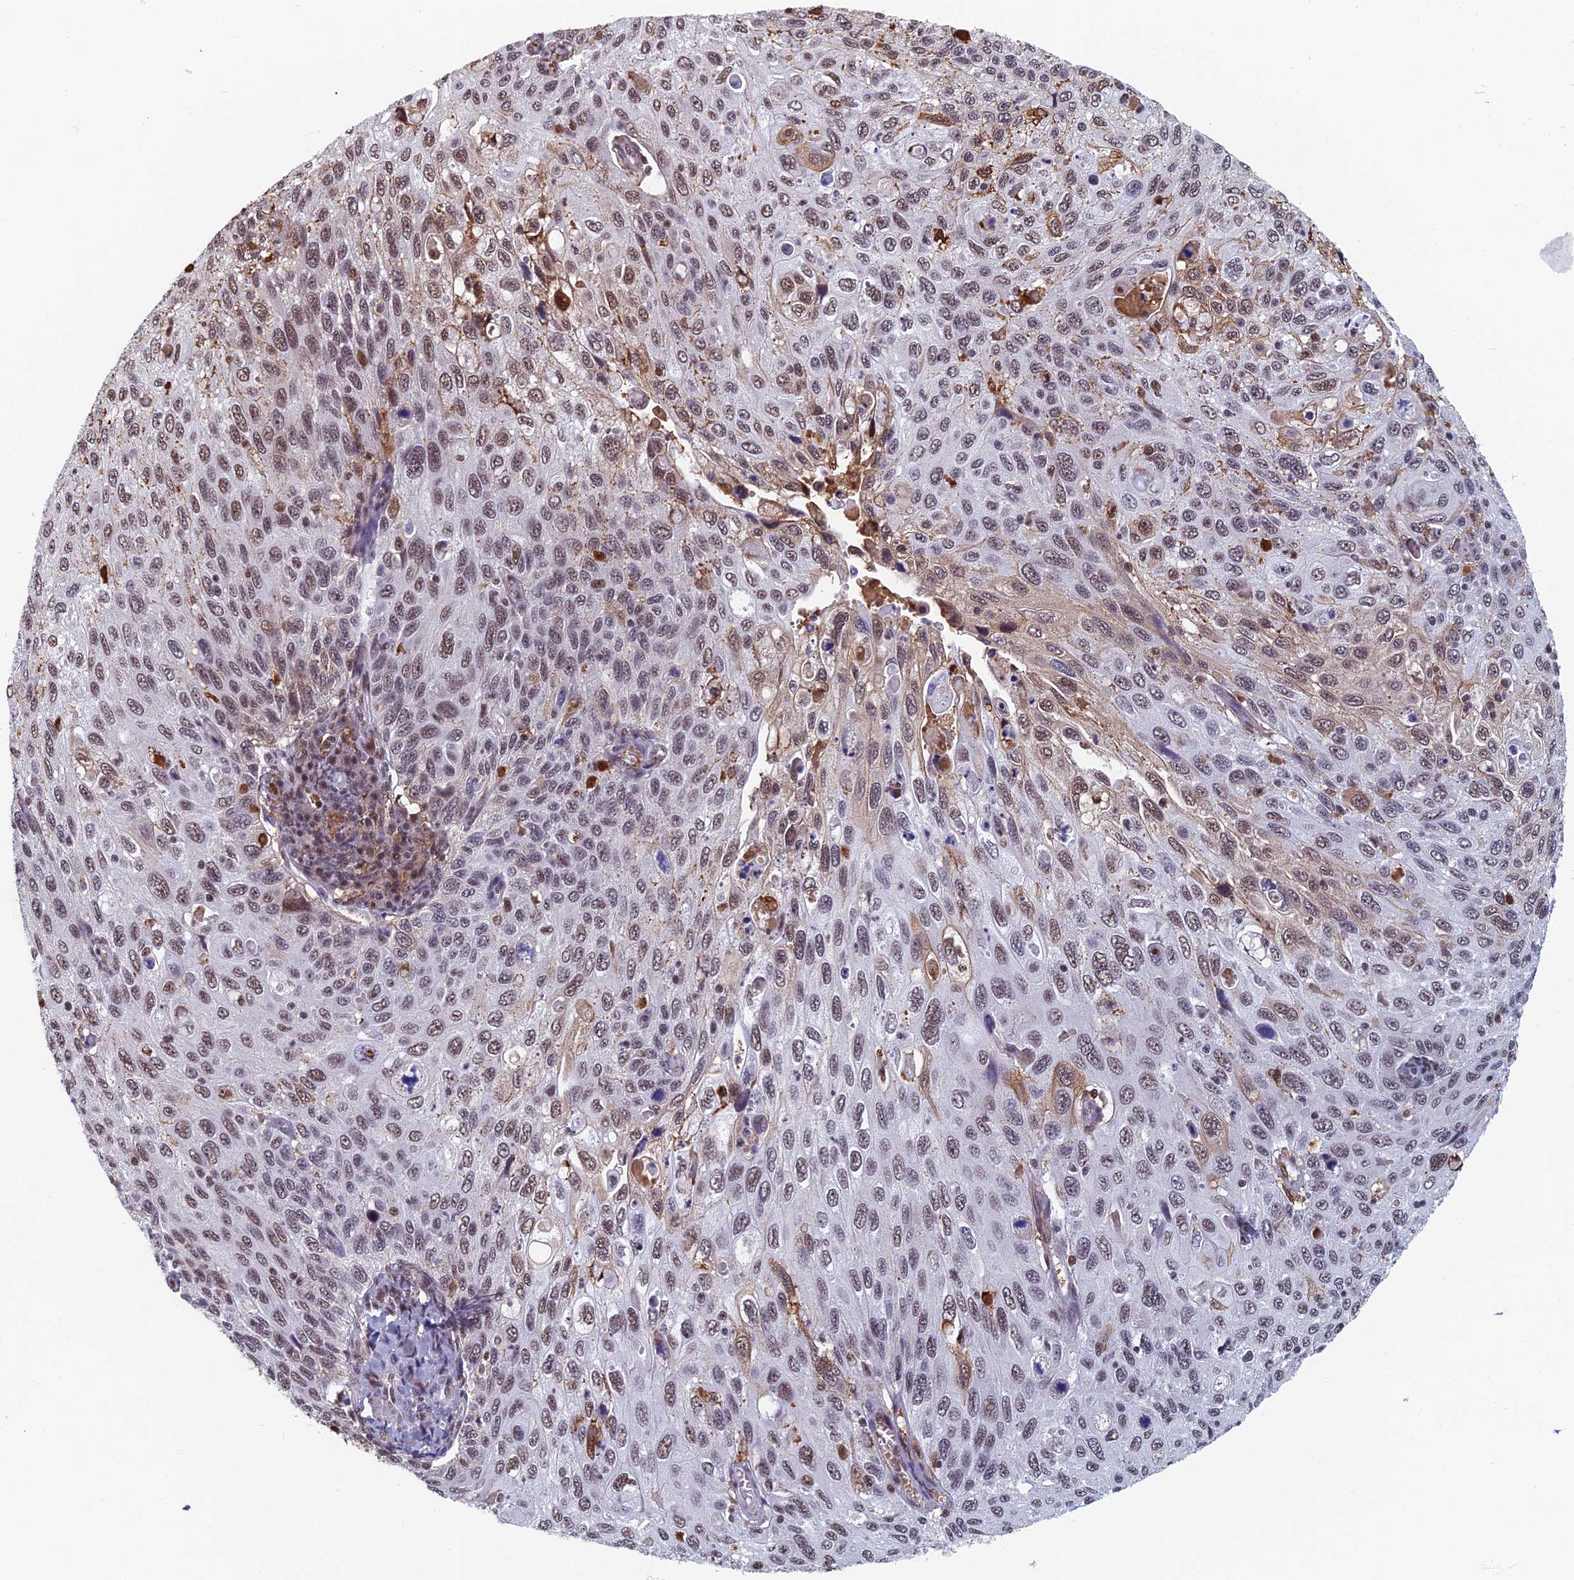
{"staining": {"intensity": "weak", "quantity": "25%-75%", "location": "nuclear"}, "tissue": "cervical cancer", "cell_type": "Tumor cells", "image_type": "cancer", "snomed": [{"axis": "morphology", "description": "Squamous cell carcinoma, NOS"}, {"axis": "topography", "description": "Cervix"}], "caption": "A brown stain labels weak nuclear staining of a protein in human cervical squamous cell carcinoma tumor cells.", "gene": "TAF13", "patient": {"sex": "female", "age": 70}}